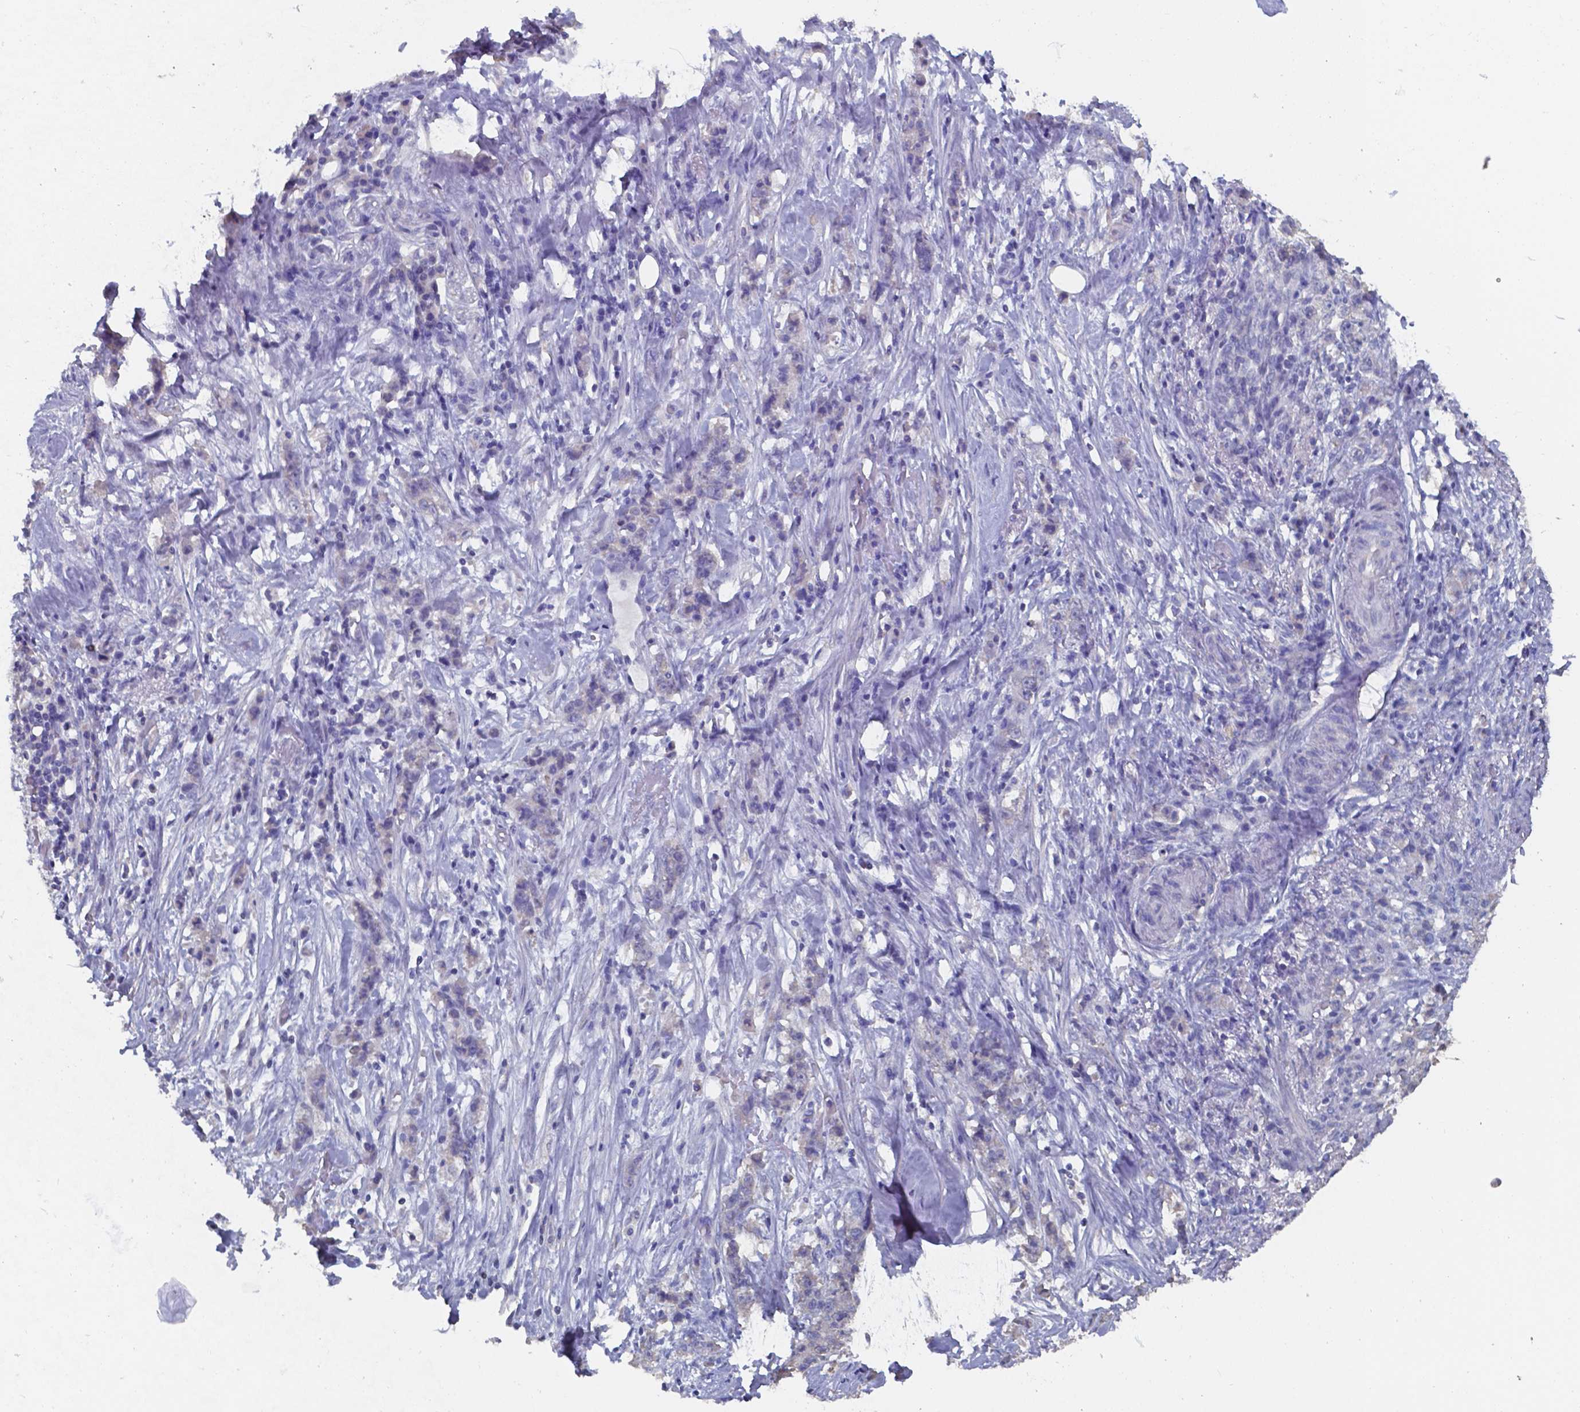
{"staining": {"intensity": "negative", "quantity": "none", "location": "none"}, "tissue": "stomach cancer", "cell_type": "Tumor cells", "image_type": "cancer", "snomed": [{"axis": "morphology", "description": "Adenocarcinoma, NOS"}, {"axis": "topography", "description": "Stomach, lower"}], "caption": "DAB immunohistochemical staining of stomach cancer exhibits no significant expression in tumor cells.", "gene": "FOXJ1", "patient": {"sex": "male", "age": 88}}